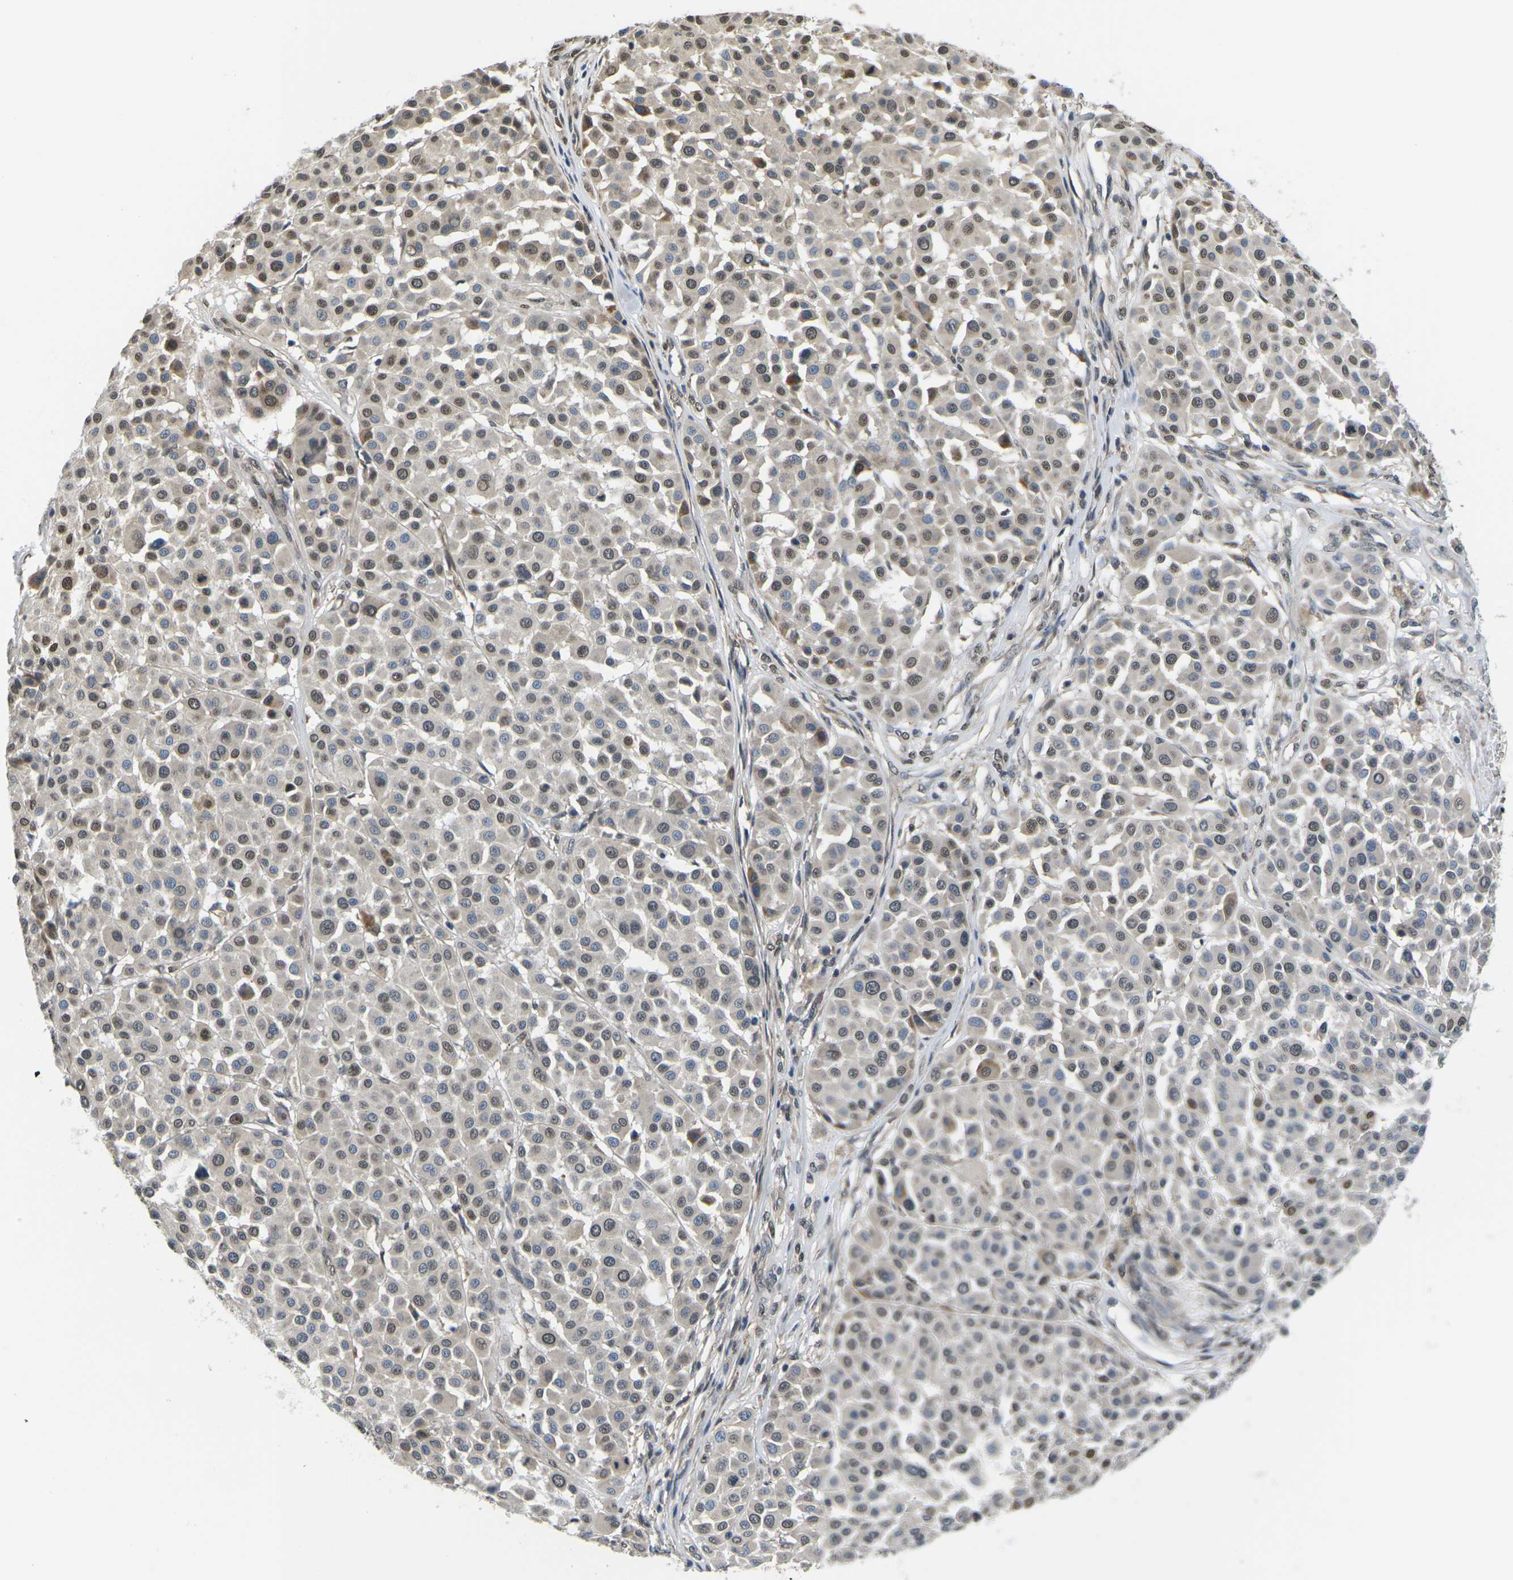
{"staining": {"intensity": "moderate", "quantity": ">75%", "location": "nuclear"}, "tissue": "melanoma", "cell_type": "Tumor cells", "image_type": "cancer", "snomed": [{"axis": "morphology", "description": "Malignant melanoma, Metastatic site"}, {"axis": "topography", "description": "Soft tissue"}], "caption": "Tumor cells exhibit moderate nuclear expression in about >75% of cells in melanoma. The protein of interest is shown in brown color, while the nuclei are stained blue.", "gene": "ERBB4", "patient": {"sex": "male", "age": 41}}